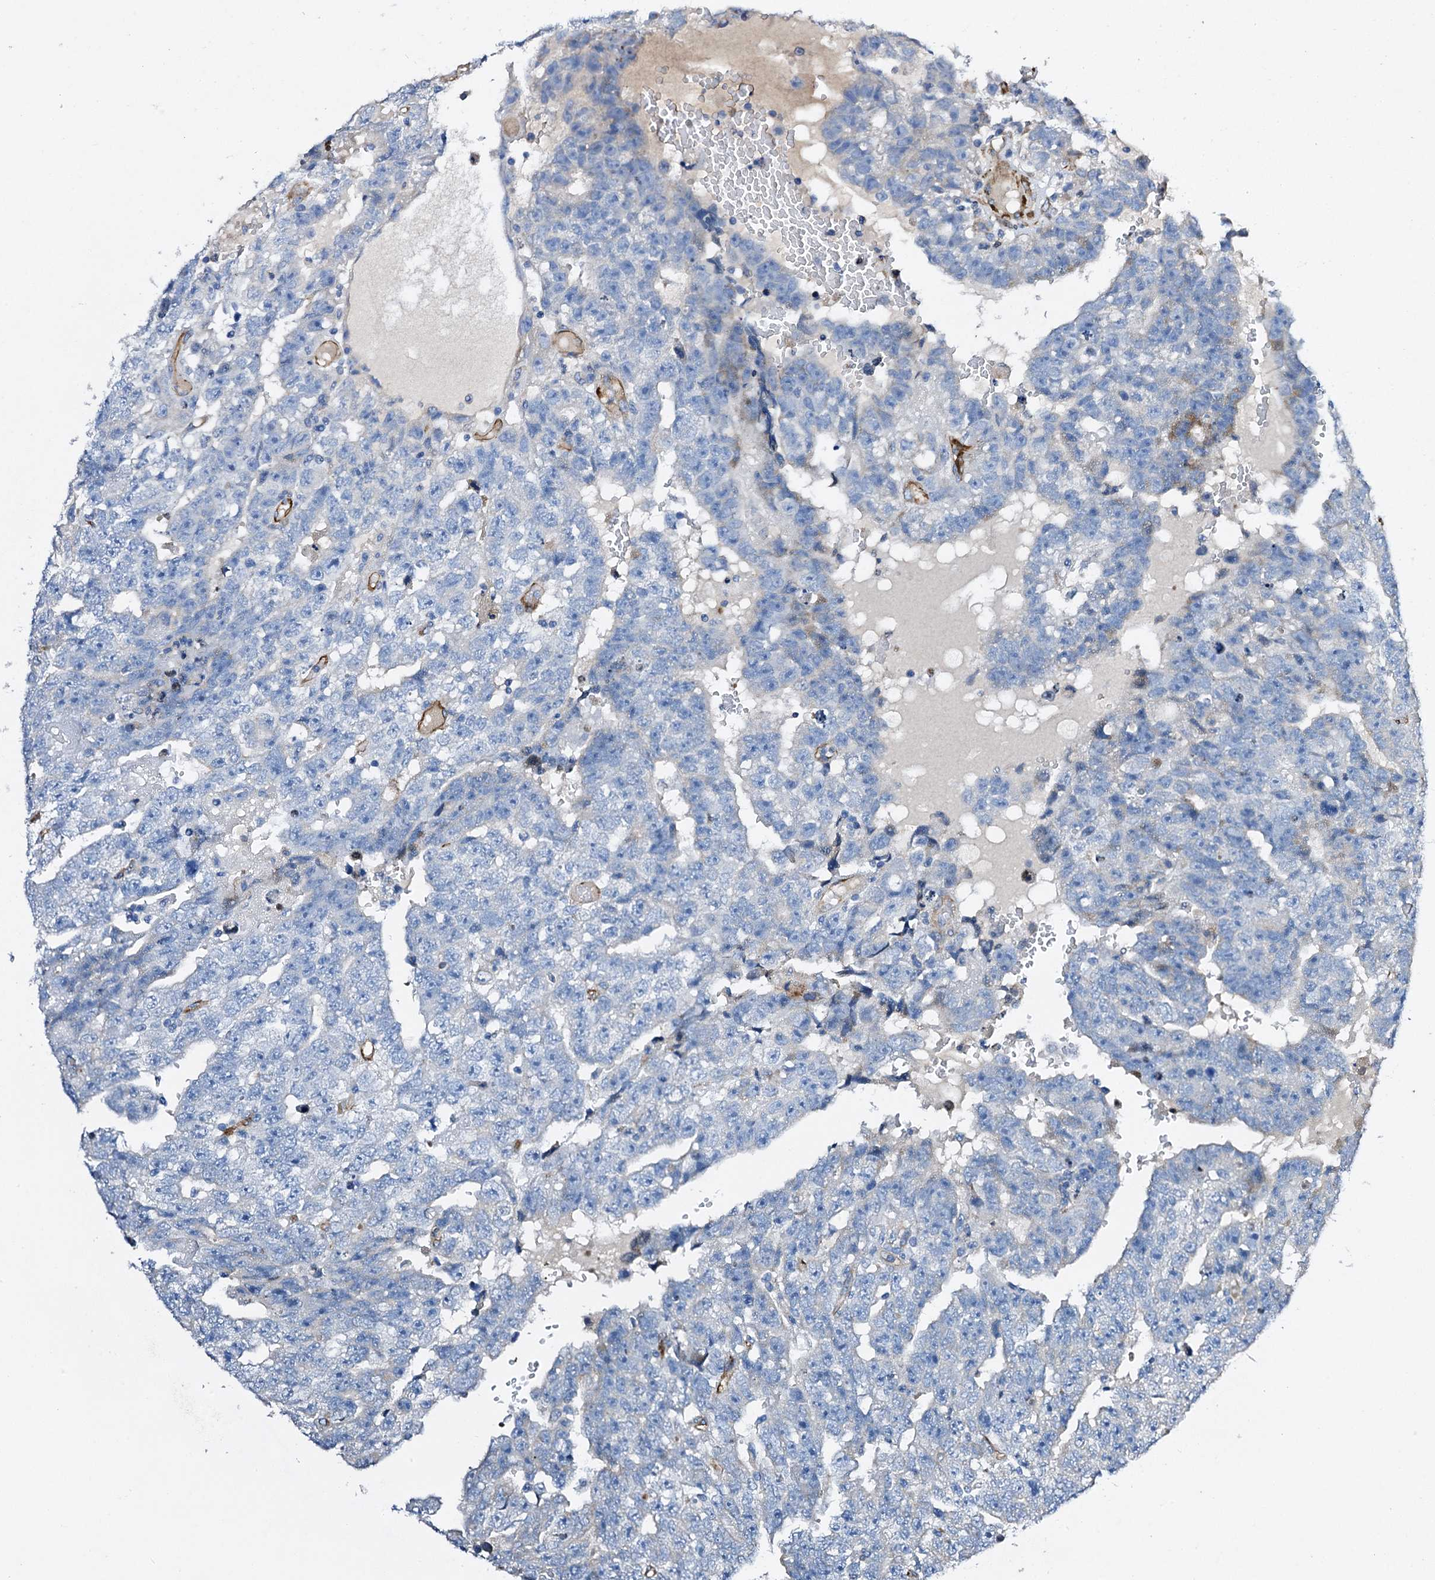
{"staining": {"intensity": "negative", "quantity": "none", "location": "none"}, "tissue": "testis cancer", "cell_type": "Tumor cells", "image_type": "cancer", "snomed": [{"axis": "morphology", "description": "Carcinoma, Embryonal, NOS"}, {"axis": "topography", "description": "Testis"}], "caption": "This is an immunohistochemistry (IHC) photomicrograph of human testis cancer. There is no expression in tumor cells.", "gene": "DBX1", "patient": {"sex": "male", "age": 25}}